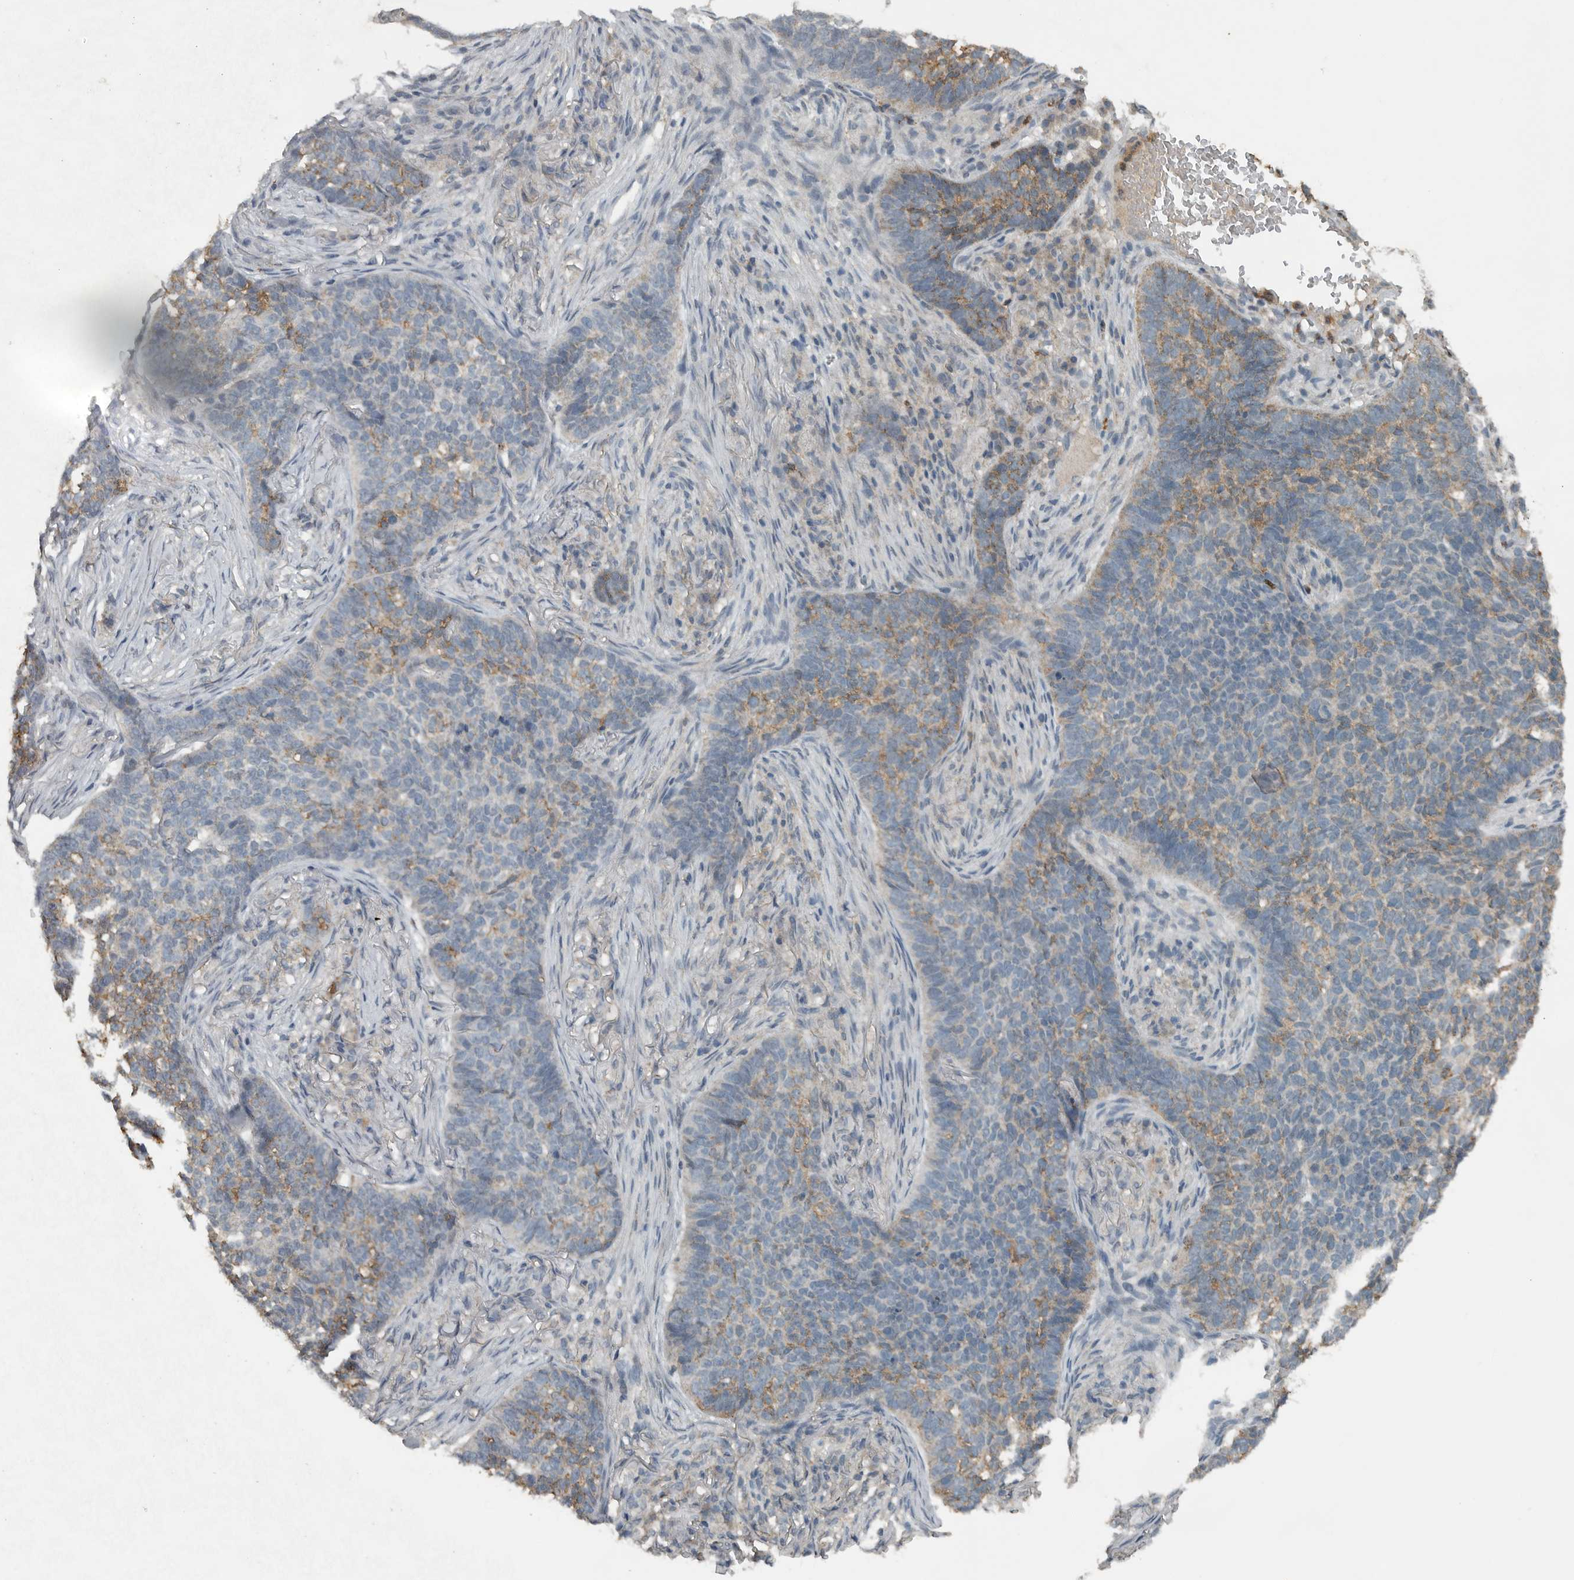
{"staining": {"intensity": "weak", "quantity": "<25%", "location": "cytoplasmic/membranous"}, "tissue": "skin cancer", "cell_type": "Tumor cells", "image_type": "cancer", "snomed": [{"axis": "morphology", "description": "Basal cell carcinoma"}, {"axis": "topography", "description": "Skin"}], "caption": "This image is of skin cancer stained with immunohistochemistry to label a protein in brown with the nuclei are counter-stained blue. There is no staining in tumor cells.", "gene": "IL6ST", "patient": {"sex": "male", "age": 85}}